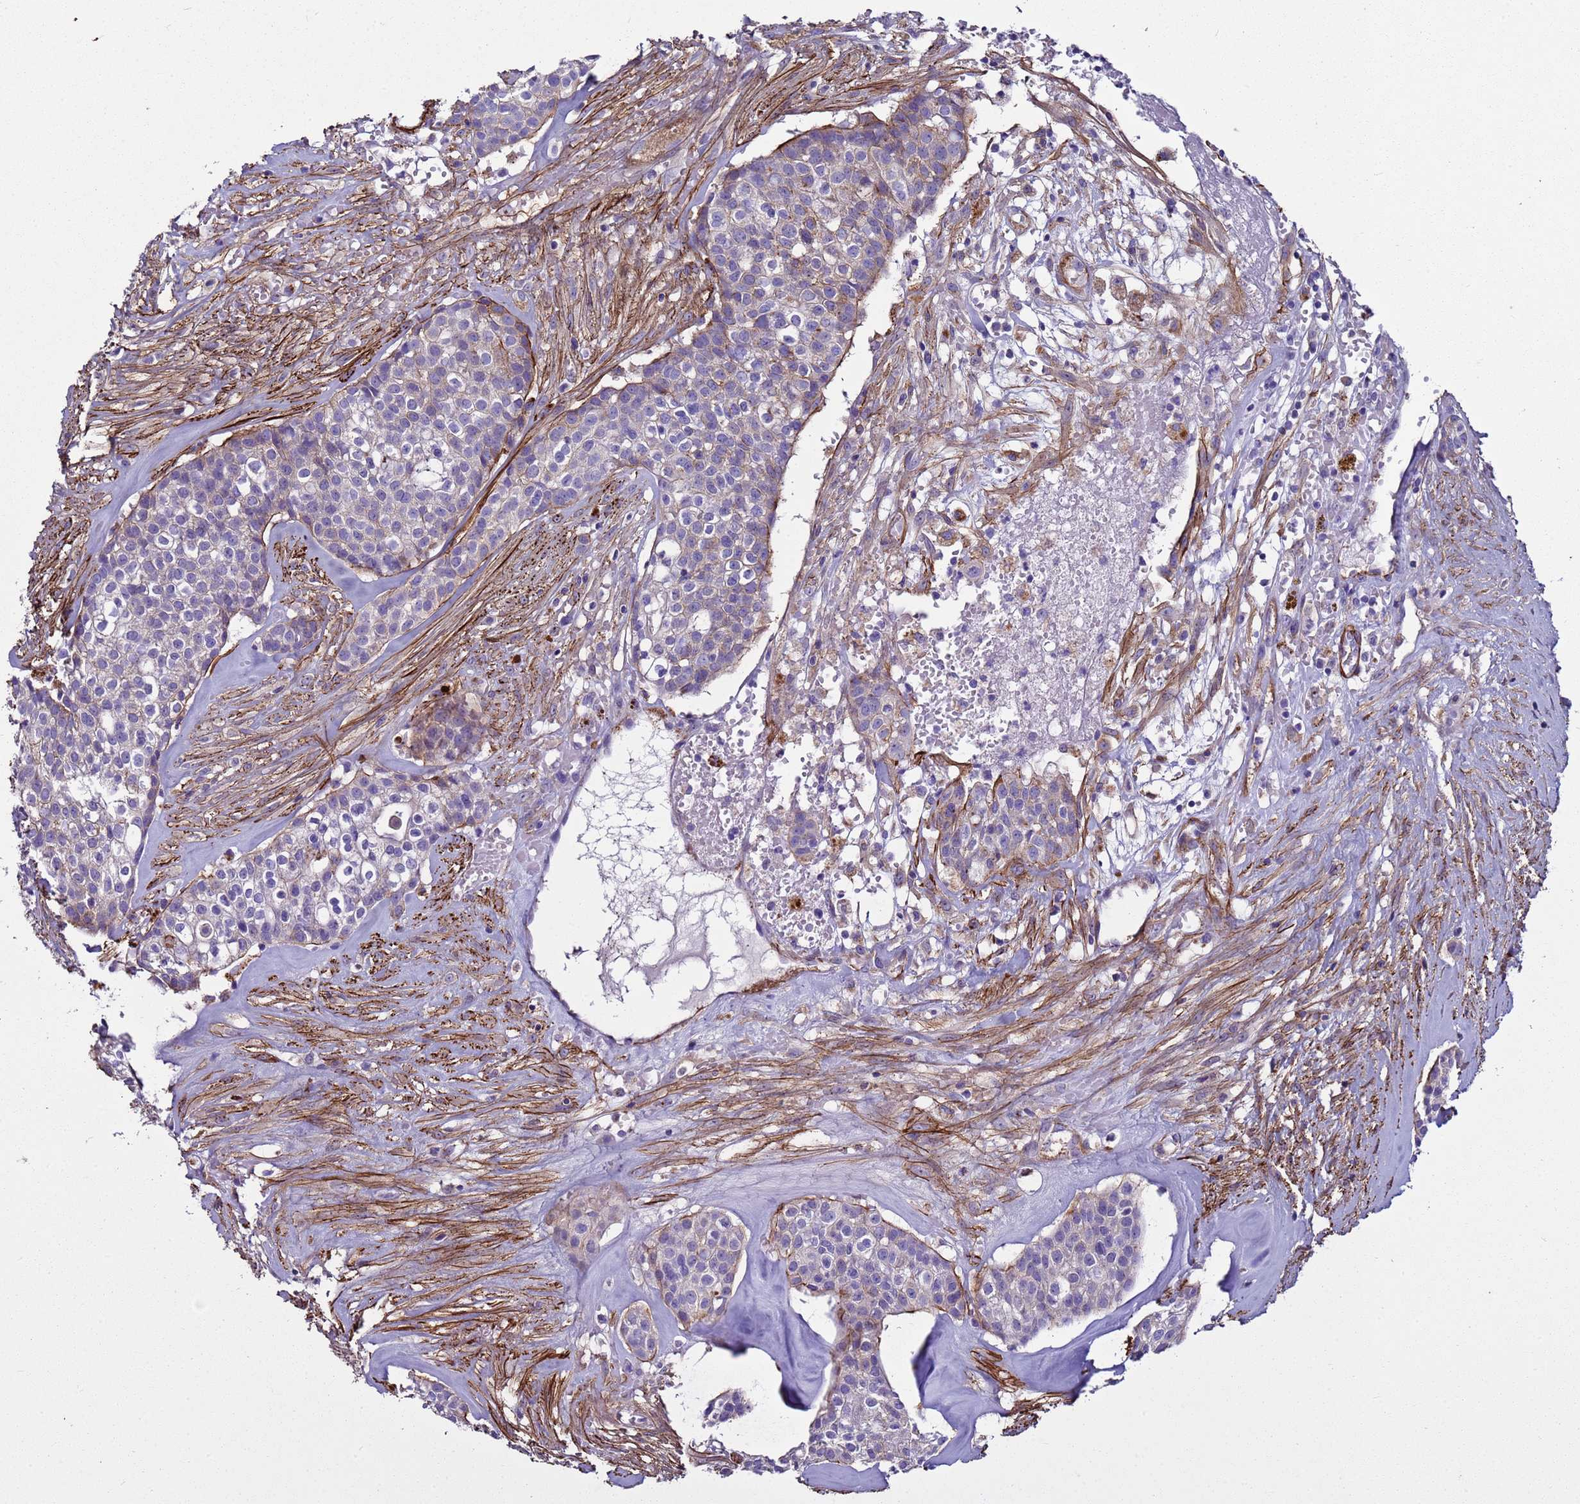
{"staining": {"intensity": "weak", "quantity": "<25%", "location": "cytoplasmic/membranous"}, "tissue": "head and neck cancer", "cell_type": "Tumor cells", "image_type": "cancer", "snomed": [{"axis": "morphology", "description": "Adenocarcinoma, NOS"}, {"axis": "topography", "description": "Head-Neck"}], "caption": "Immunohistochemistry photomicrograph of adenocarcinoma (head and neck) stained for a protein (brown), which shows no expression in tumor cells.", "gene": "RABL2B", "patient": {"sex": "male", "age": 81}}